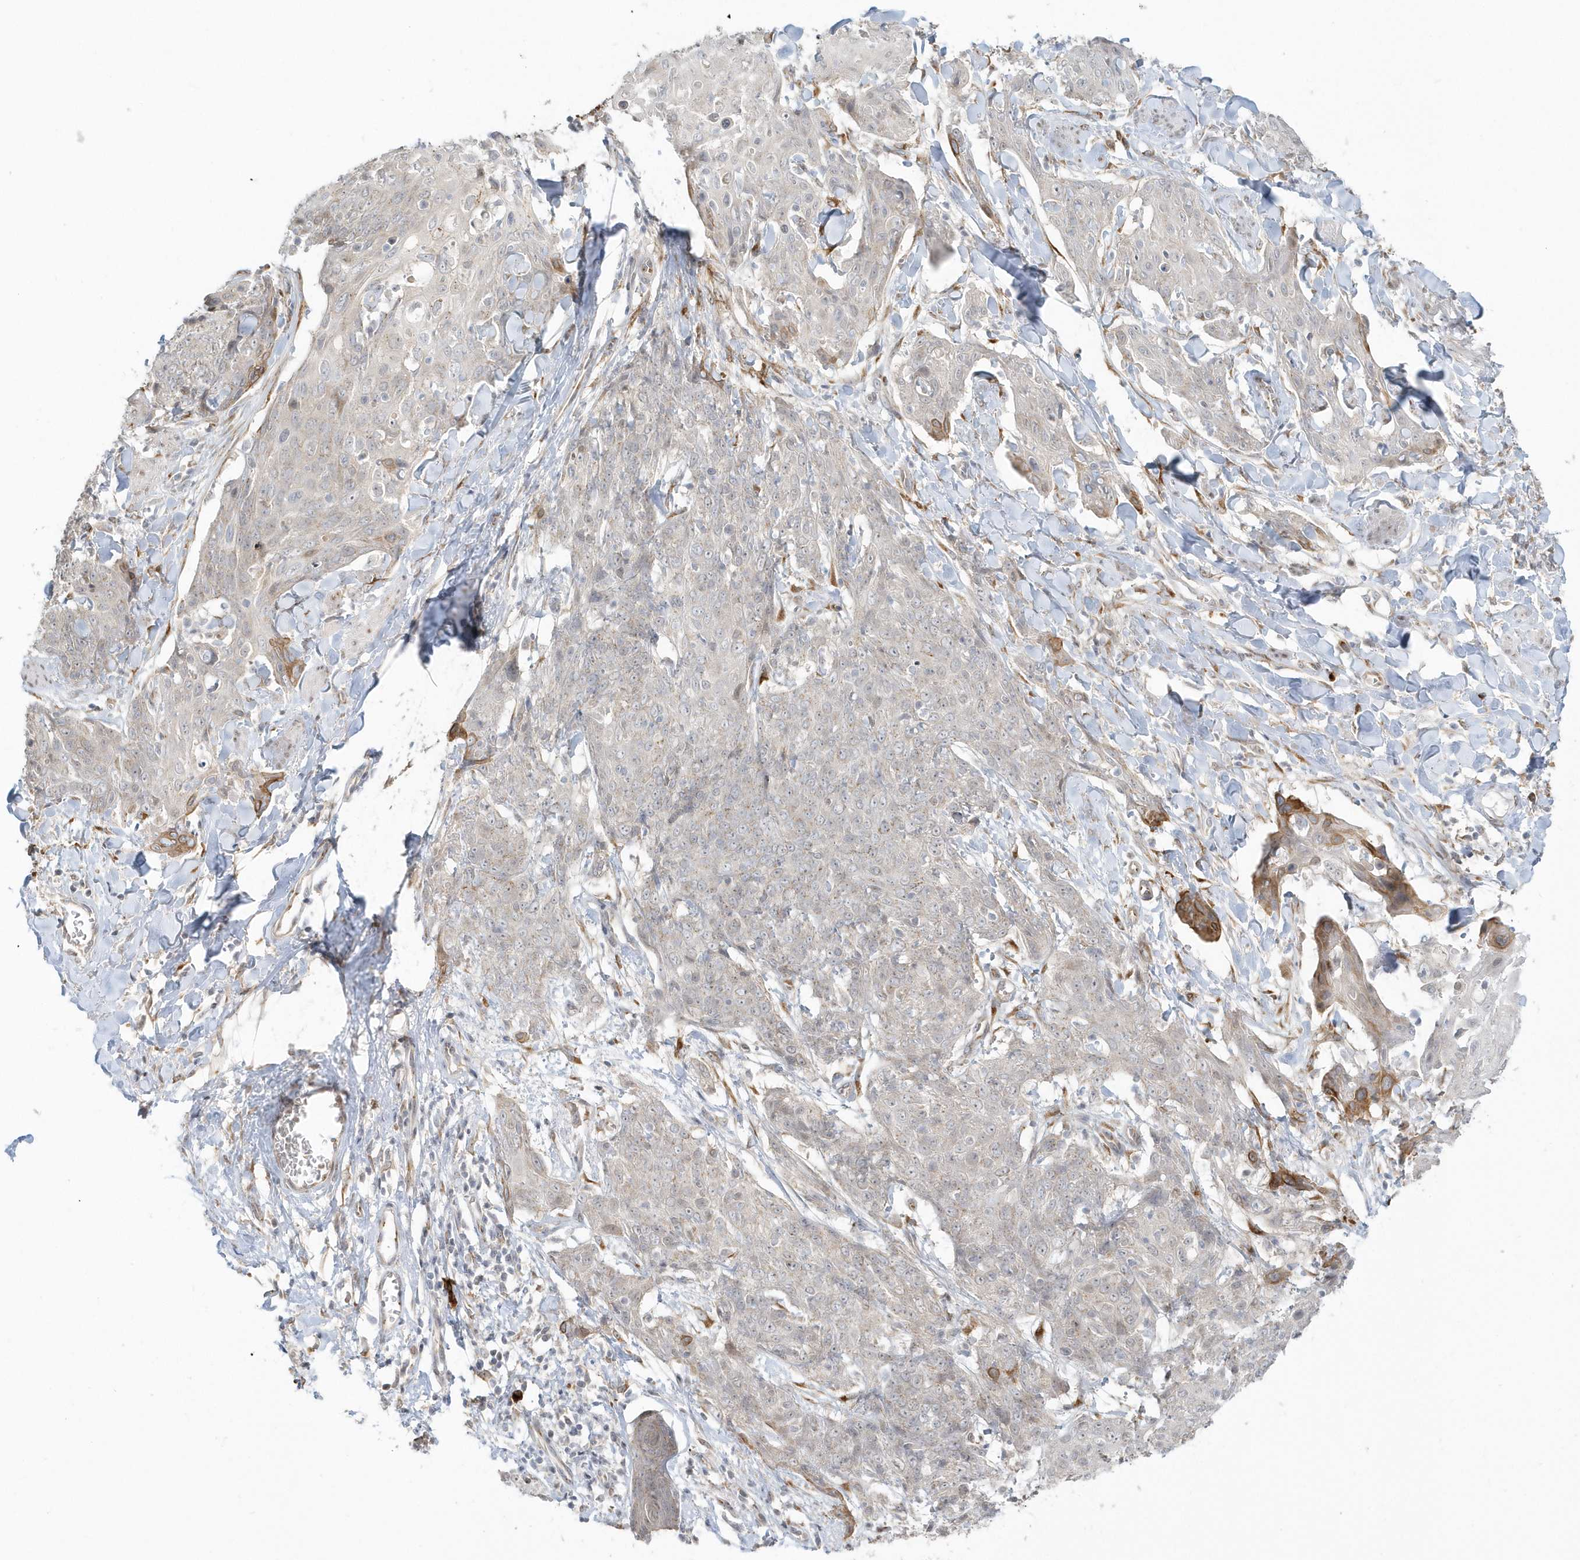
{"staining": {"intensity": "moderate", "quantity": "<25%", "location": "cytoplasmic/membranous"}, "tissue": "skin cancer", "cell_type": "Tumor cells", "image_type": "cancer", "snomed": [{"axis": "morphology", "description": "Squamous cell carcinoma, NOS"}, {"axis": "topography", "description": "Skin"}, {"axis": "topography", "description": "Vulva"}], "caption": "Immunohistochemical staining of human skin cancer (squamous cell carcinoma) reveals low levels of moderate cytoplasmic/membranous expression in approximately <25% of tumor cells. The staining was performed using DAB to visualize the protein expression in brown, while the nuclei were stained in blue with hematoxylin (Magnification: 20x).", "gene": "DHFR", "patient": {"sex": "female", "age": 85}}